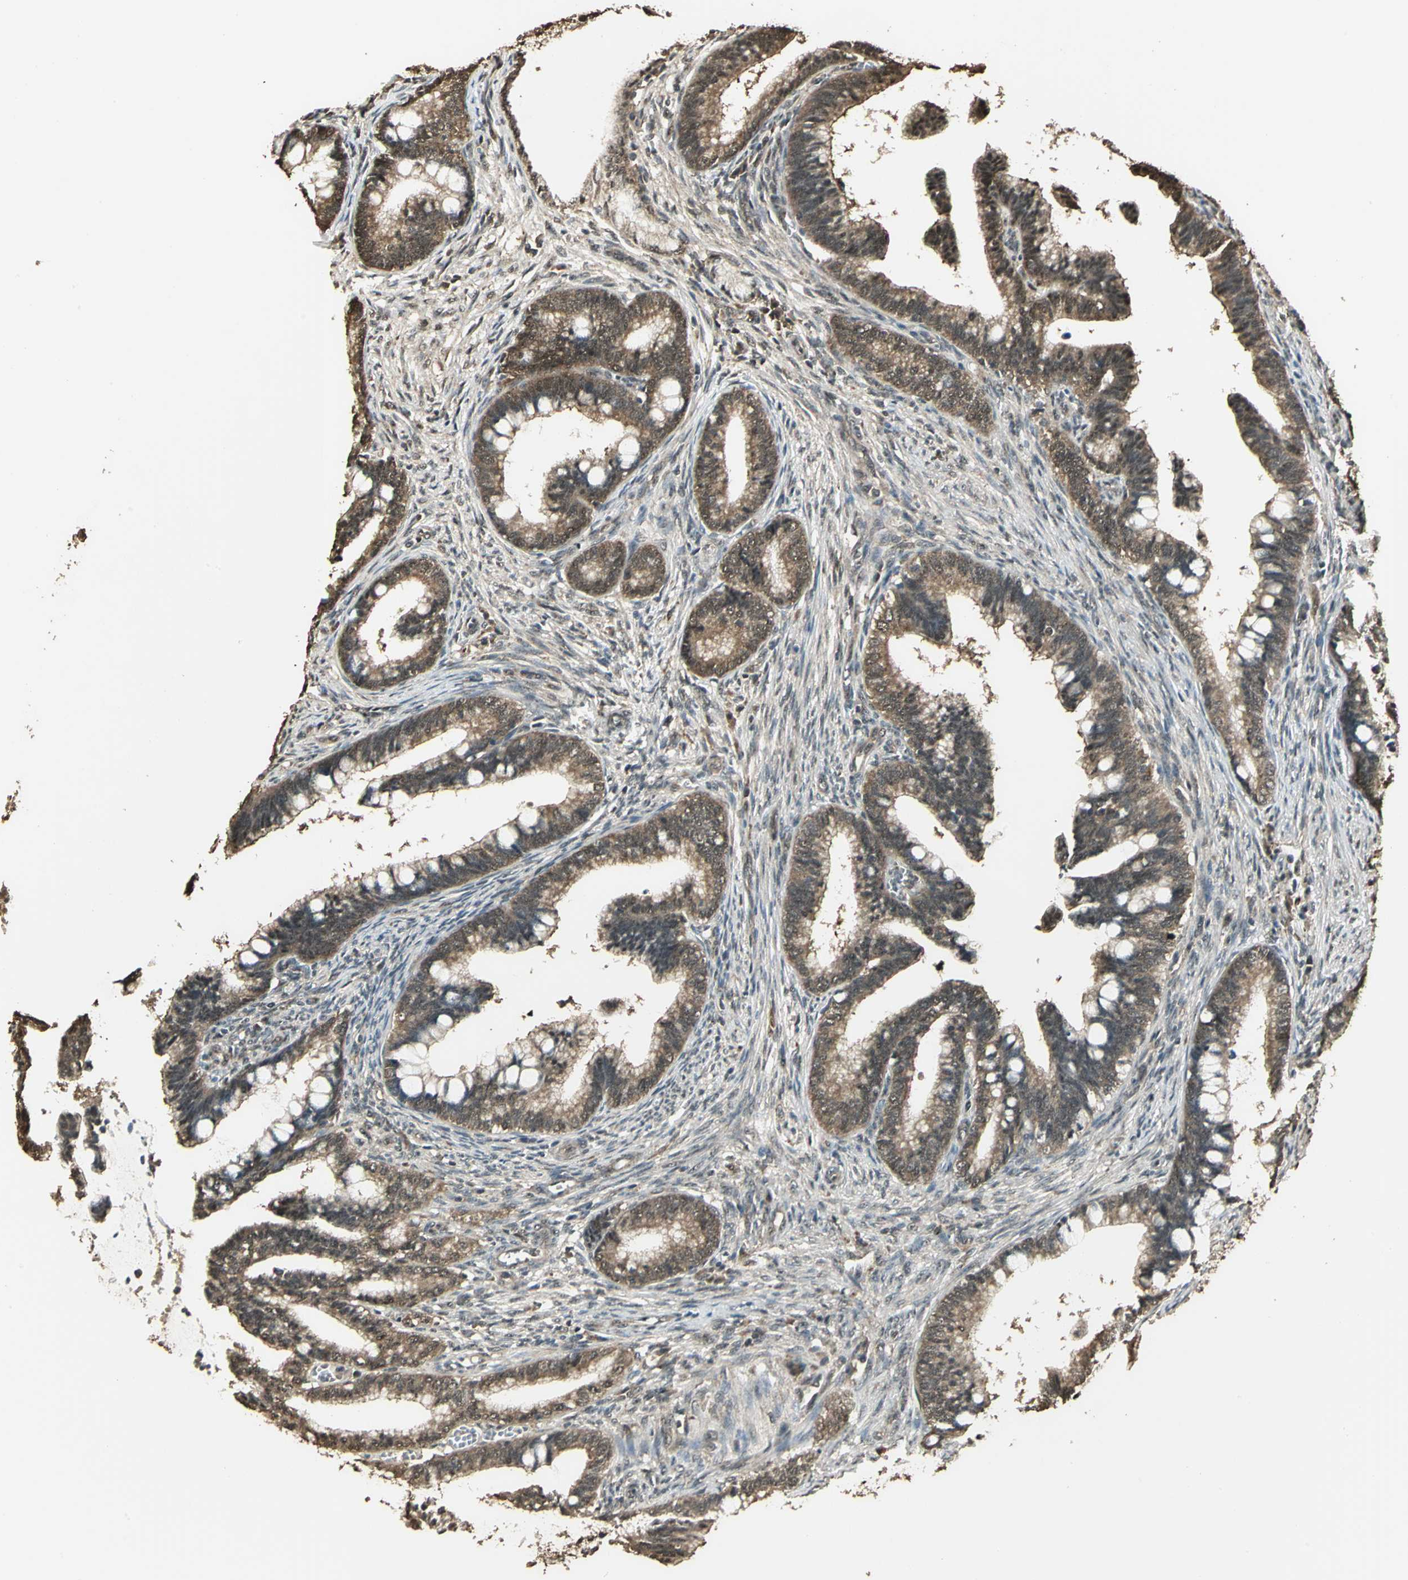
{"staining": {"intensity": "moderate", "quantity": ">75%", "location": "cytoplasmic/membranous"}, "tissue": "cervical cancer", "cell_type": "Tumor cells", "image_type": "cancer", "snomed": [{"axis": "morphology", "description": "Adenocarcinoma, NOS"}, {"axis": "topography", "description": "Cervix"}], "caption": "Cervical adenocarcinoma was stained to show a protein in brown. There is medium levels of moderate cytoplasmic/membranous staining in approximately >75% of tumor cells.", "gene": "UCHL5", "patient": {"sex": "female", "age": 36}}